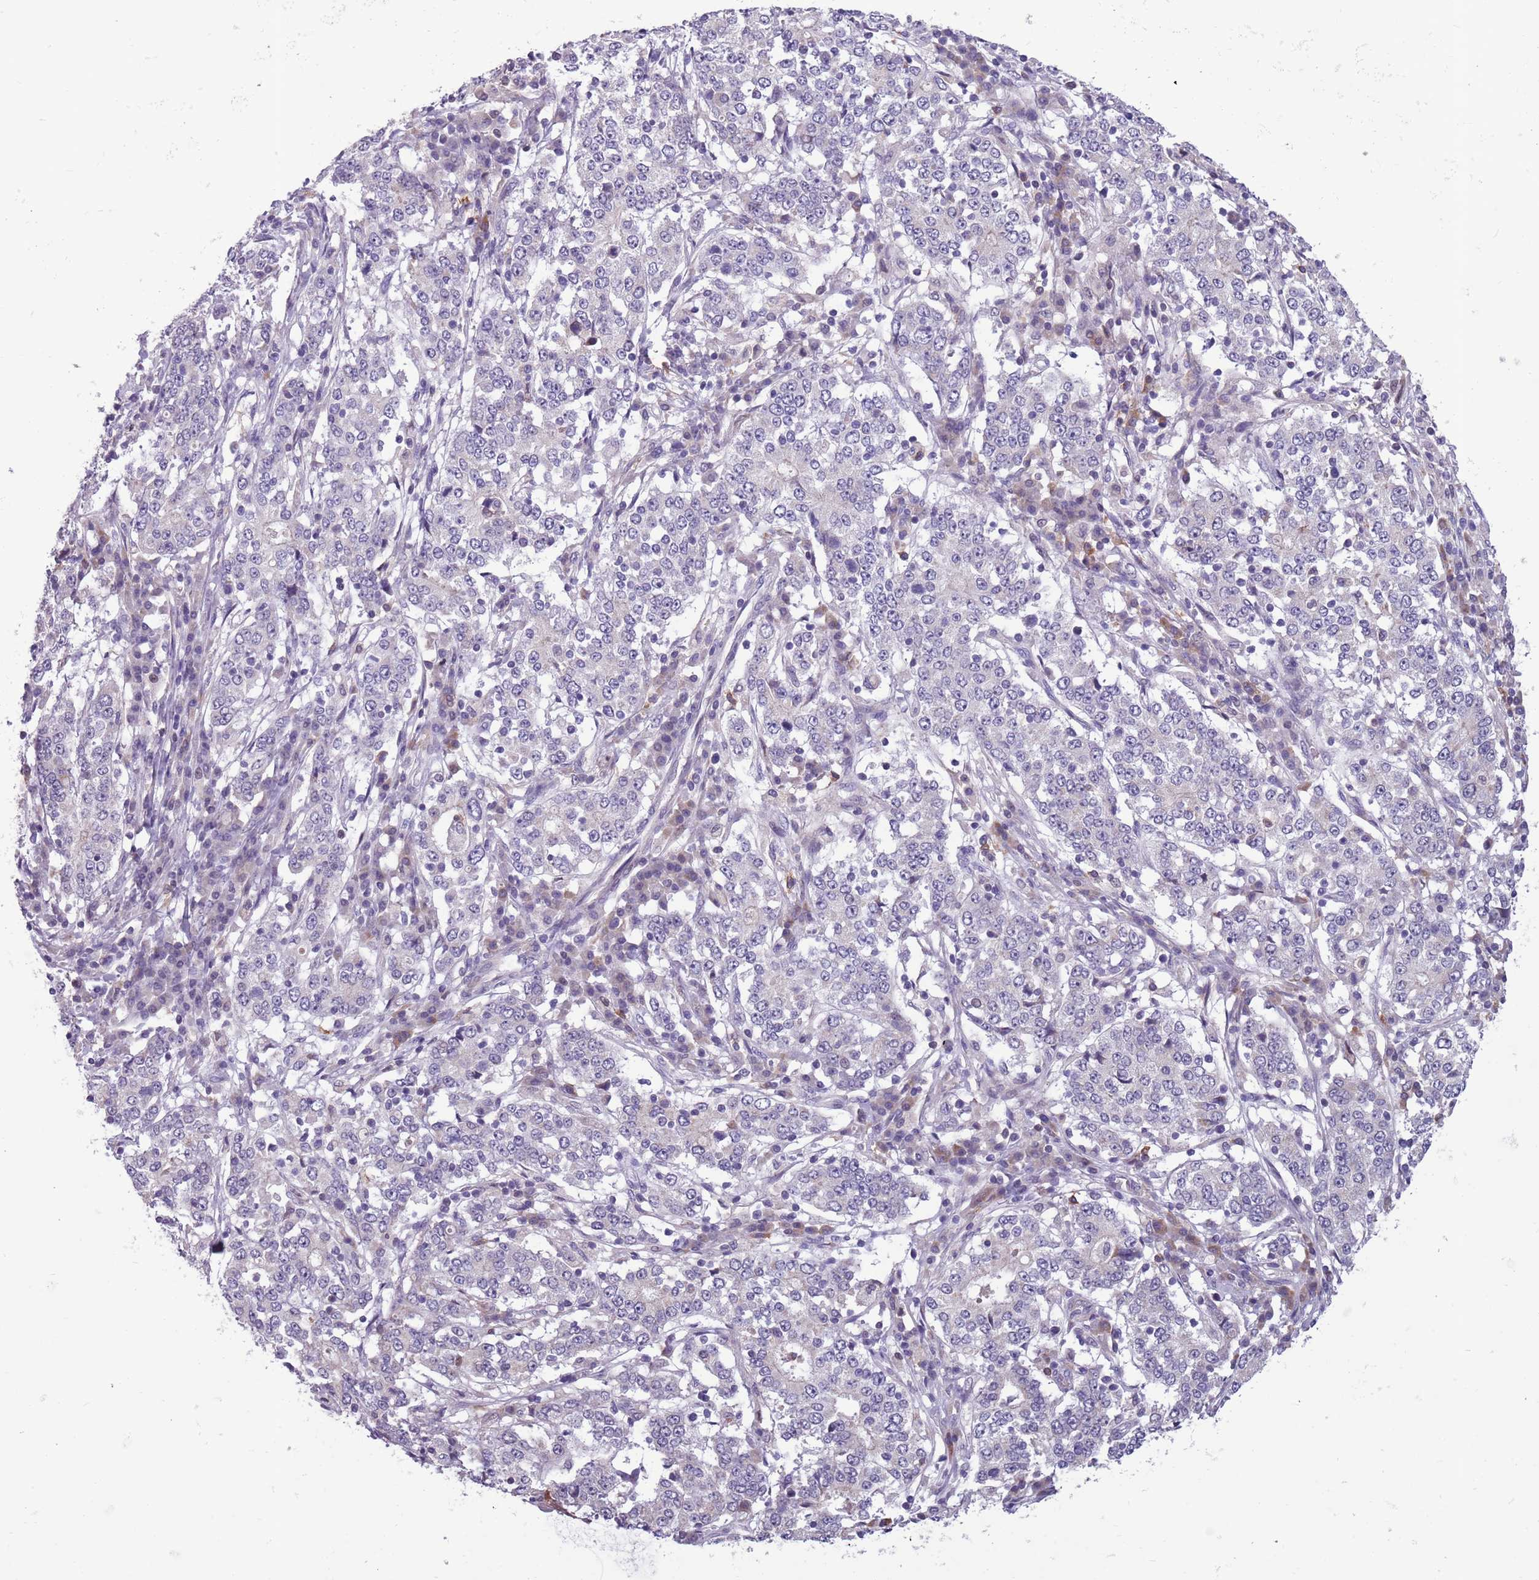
{"staining": {"intensity": "negative", "quantity": "none", "location": "none"}, "tissue": "stomach cancer", "cell_type": "Tumor cells", "image_type": "cancer", "snomed": [{"axis": "morphology", "description": "Adenocarcinoma, NOS"}, {"axis": "topography", "description": "Stomach"}], "caption": "This is an immunohistochemistry (IHC) histopathology image of human adenocarcinoma (stomach). There is no expression in tumor cells.", "gene": "JAML", "patient": {"sex": "male", "age": 59}}